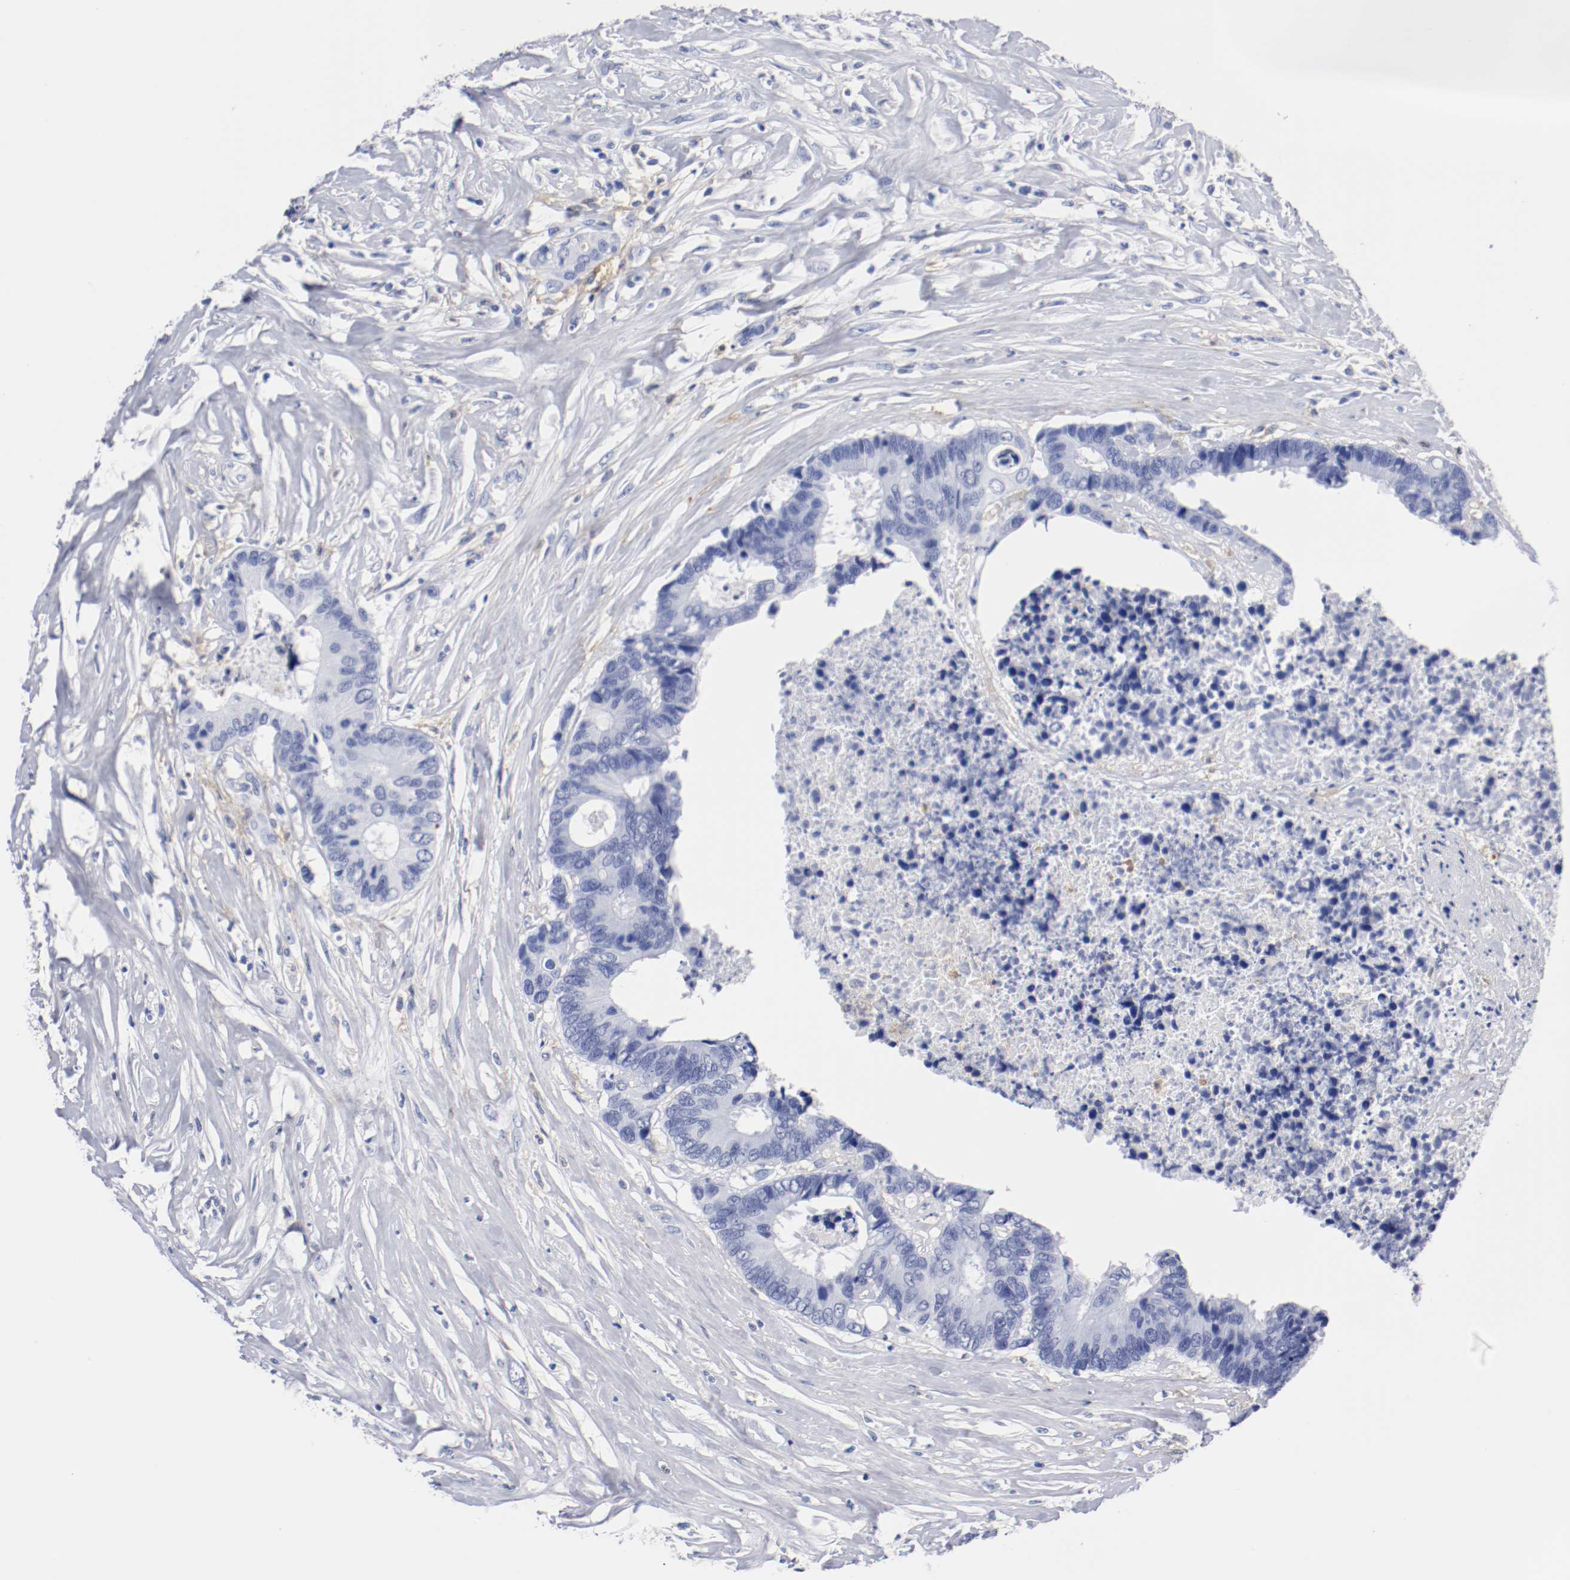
{"staining": {"intensity": "negative", "quantity": "none", "location": "none"}, "tissue": "colorectal cancer", "cell_type": "Tumor cells", "image_type": "cancer", "snomed": [{"axis": "morphology", "description": "Adenocarcinoma, NOS"}, {"axis": "topography", "description": "Rectum"}], "caption": "IHC histopathology image of human colorectal adenocarcinoma stained for a protein (brown), which demonstrates no positivity in tumor cells. The staining is performed using DAB (3,3'-diaminobenzidine) brown chromogen with nuclei counter-stained in using hematoxylin.", "gene": "ITGAX", "patient": {"sex": "male", "age": 55}}